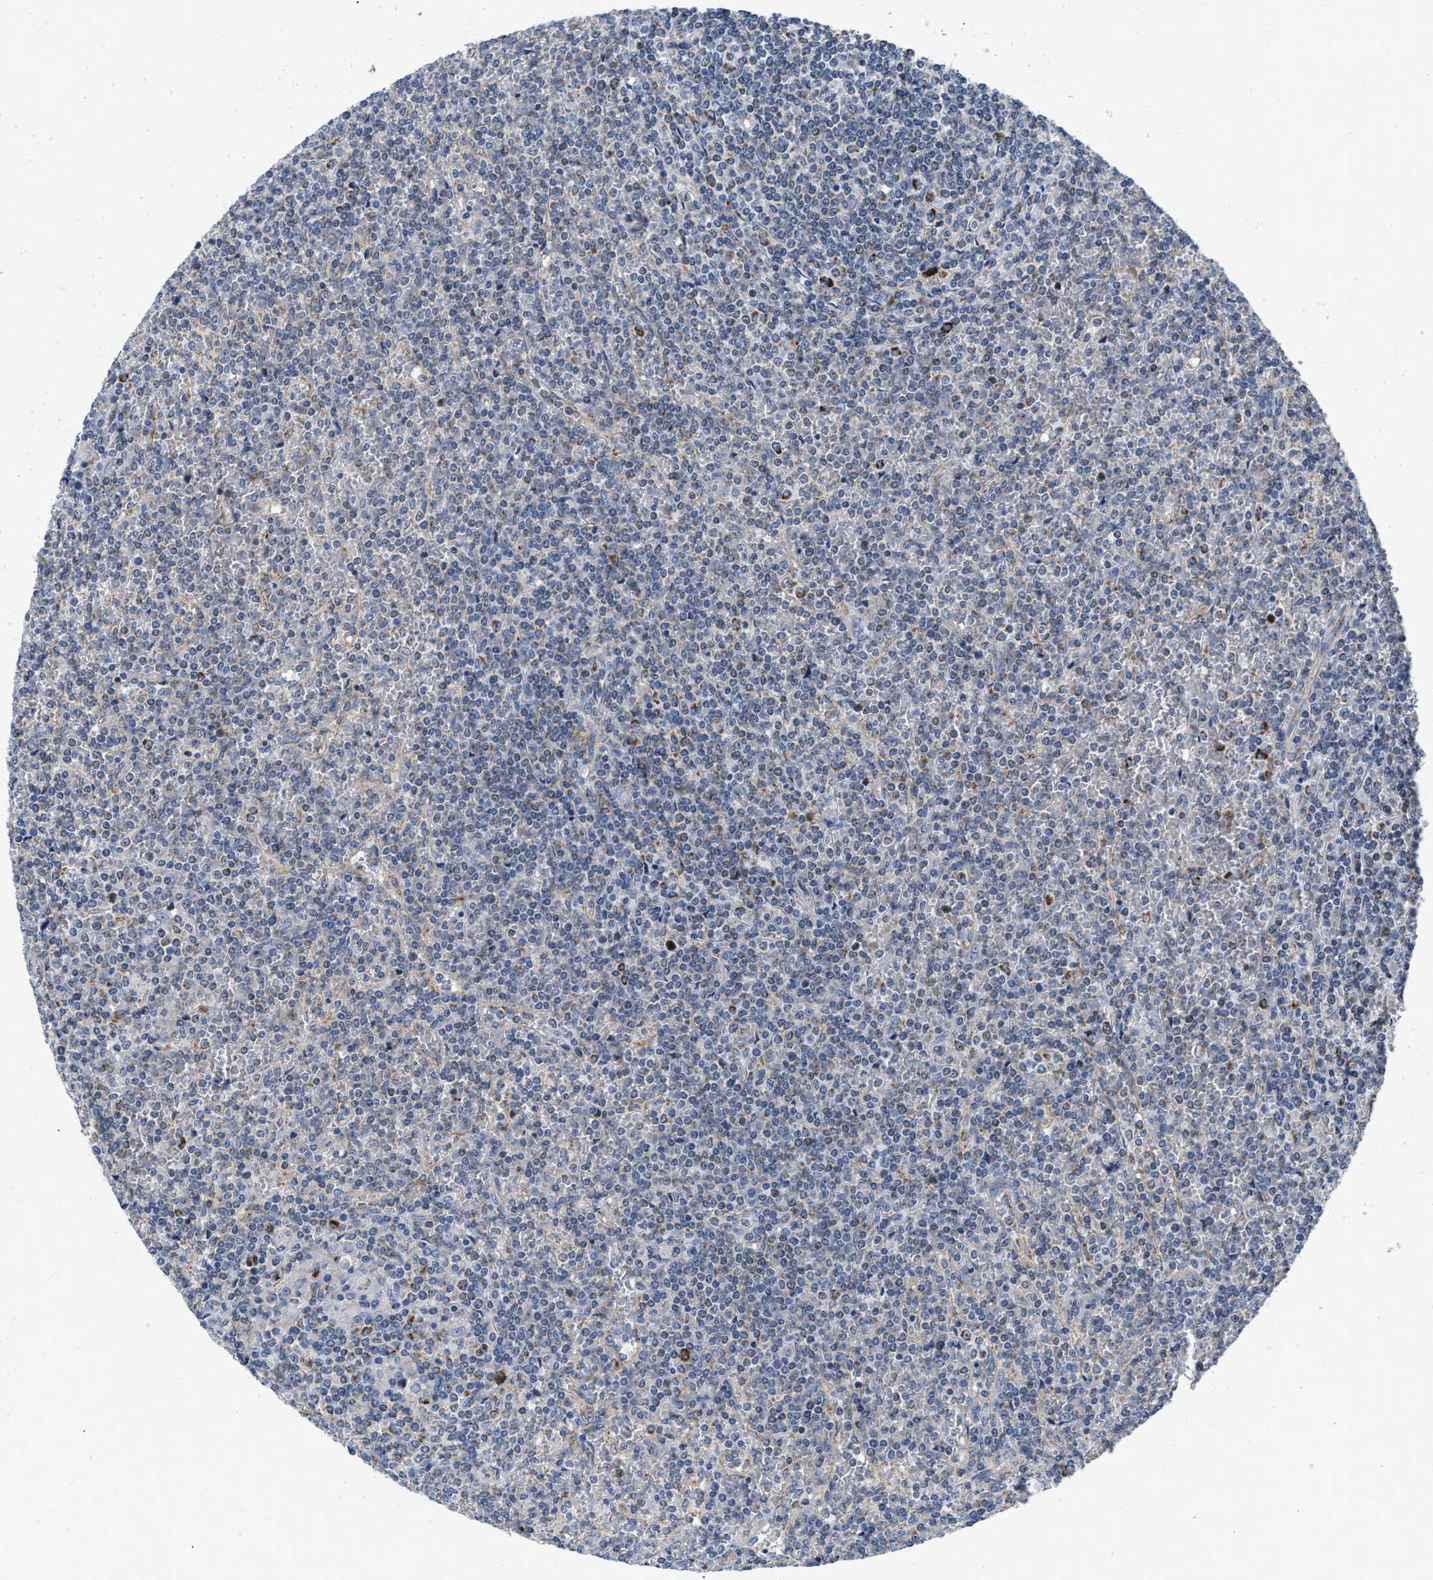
{"staining": {"intensity": "negative", "quantity": "none", "location": "none"}, "tissue": "lymphoma", "cell_type": "Tumor cells", "image_type": "cancer", "snomed": [{"axis": "morphology", "description": "Malignant lymphoma, non-Hodgkin's type, Low grade"}, {"axis": "topography", "description": "Spleen"}], "caption": "Lymphoma was stained to show a protein in brown. There is no significant staining in tumor cells. The staining was performed using DAB (3,3'-diaminobenzidine) to visualize the protein expression in brown, while the nuclei were stained in blue with hematoxylin (Magnification: 20x).", "gene": "AKAP1", "patient": {"sex": "female", "age": 19}}